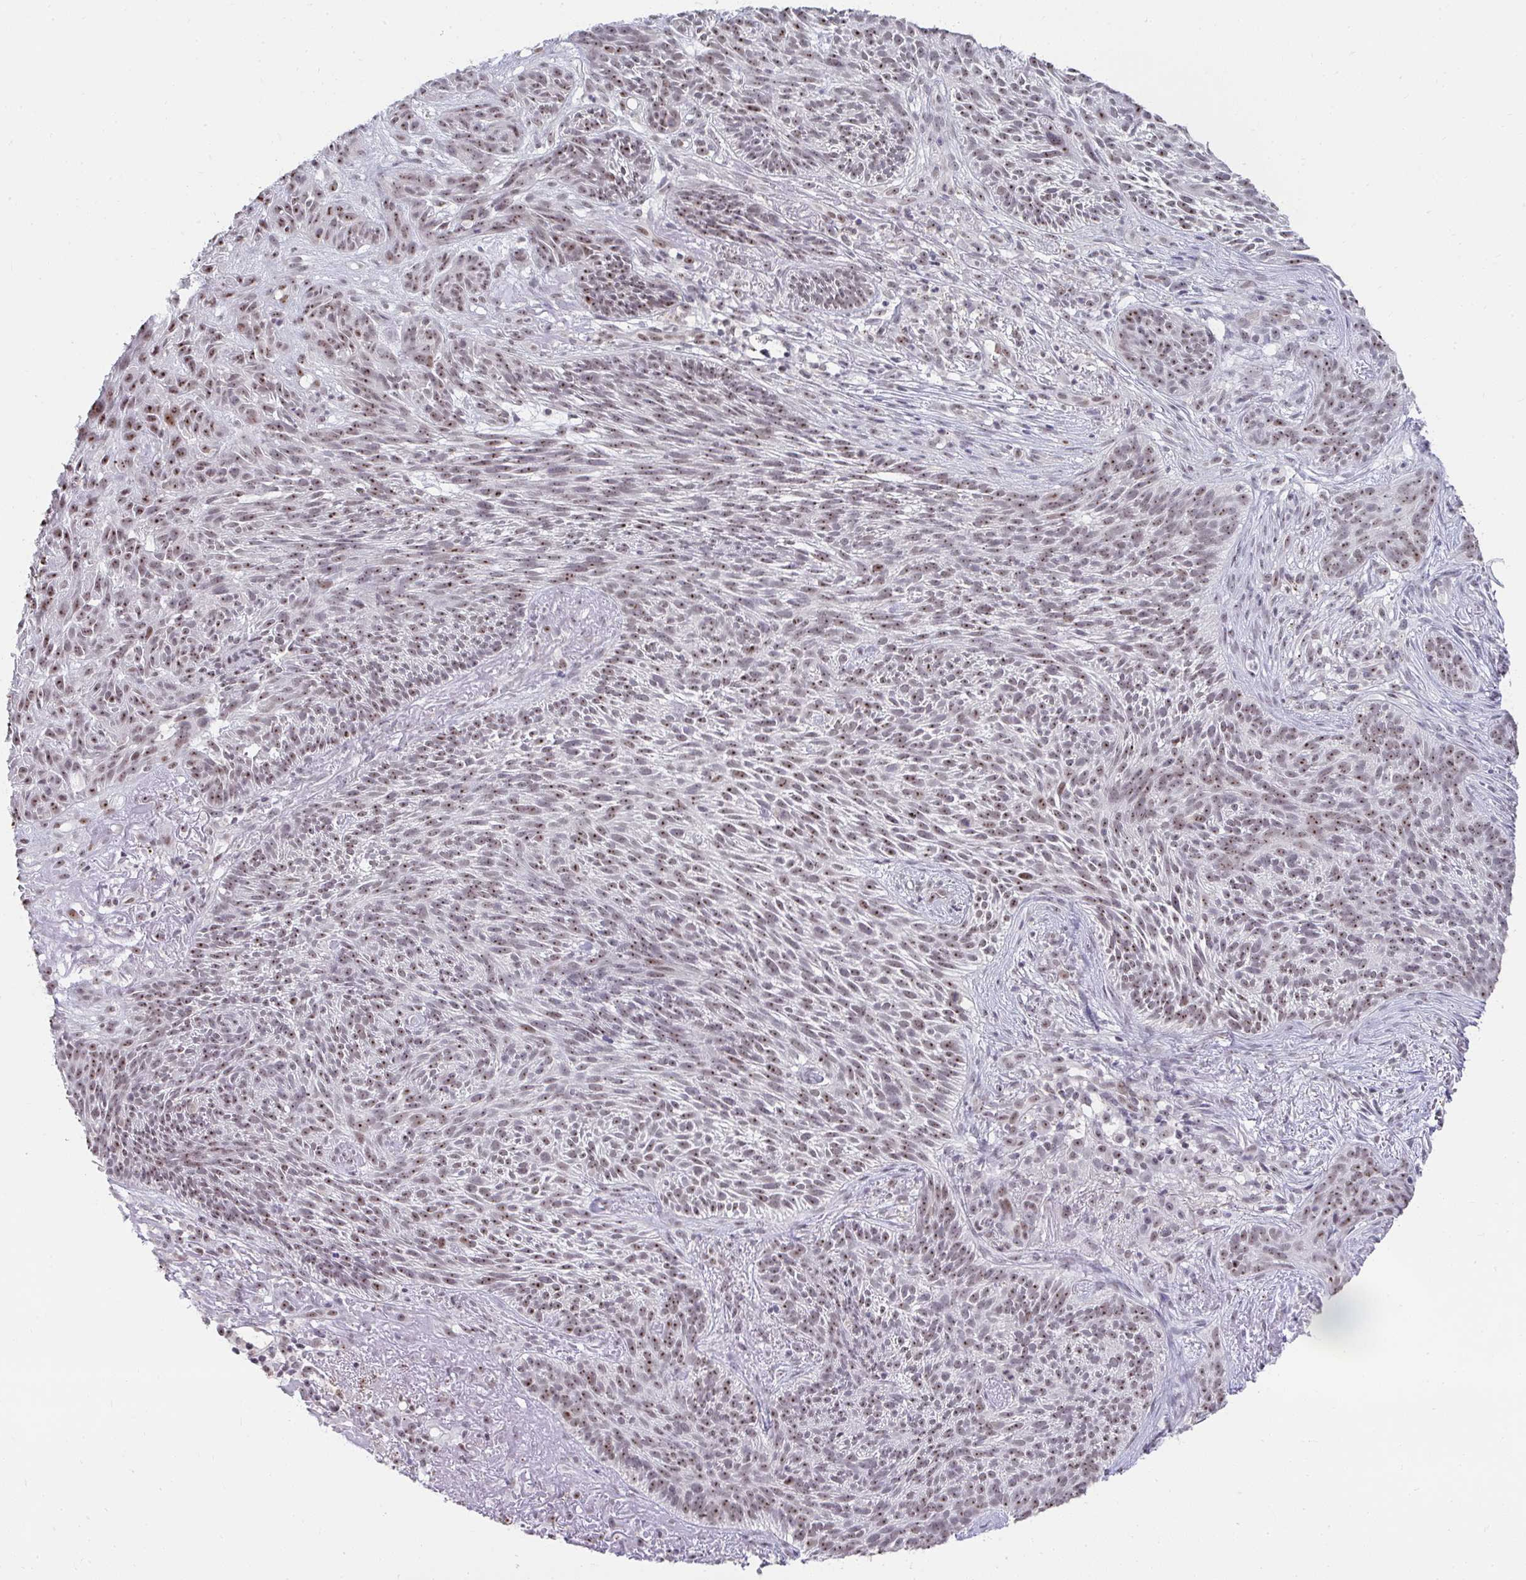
{"staining": {"intensity": "weak", "quantity": "25%-75%", "location": "nuclear"}, "tissue": "skin cancer", "cell_type": "Tumor cells", "image_type": "cancer", "snomed": [{"axis": "morphology", "description": "Basal cell carcinoma"}, {"axis": "topography", "description": "Skin"}], "caption": "IHC staining of skin cancer (basal cell carcinoma), which reveals low levels of weak nuclear expression in approximately 25%-75% of tumor cells indicating weak nuclear protein positivity. The staining was performed using DAB (brown) for protein detection and nuclei were counterstained in hematoxylin (blue).", "gene": "HIRA", "patient": {"sex": "female", "age": 78}}